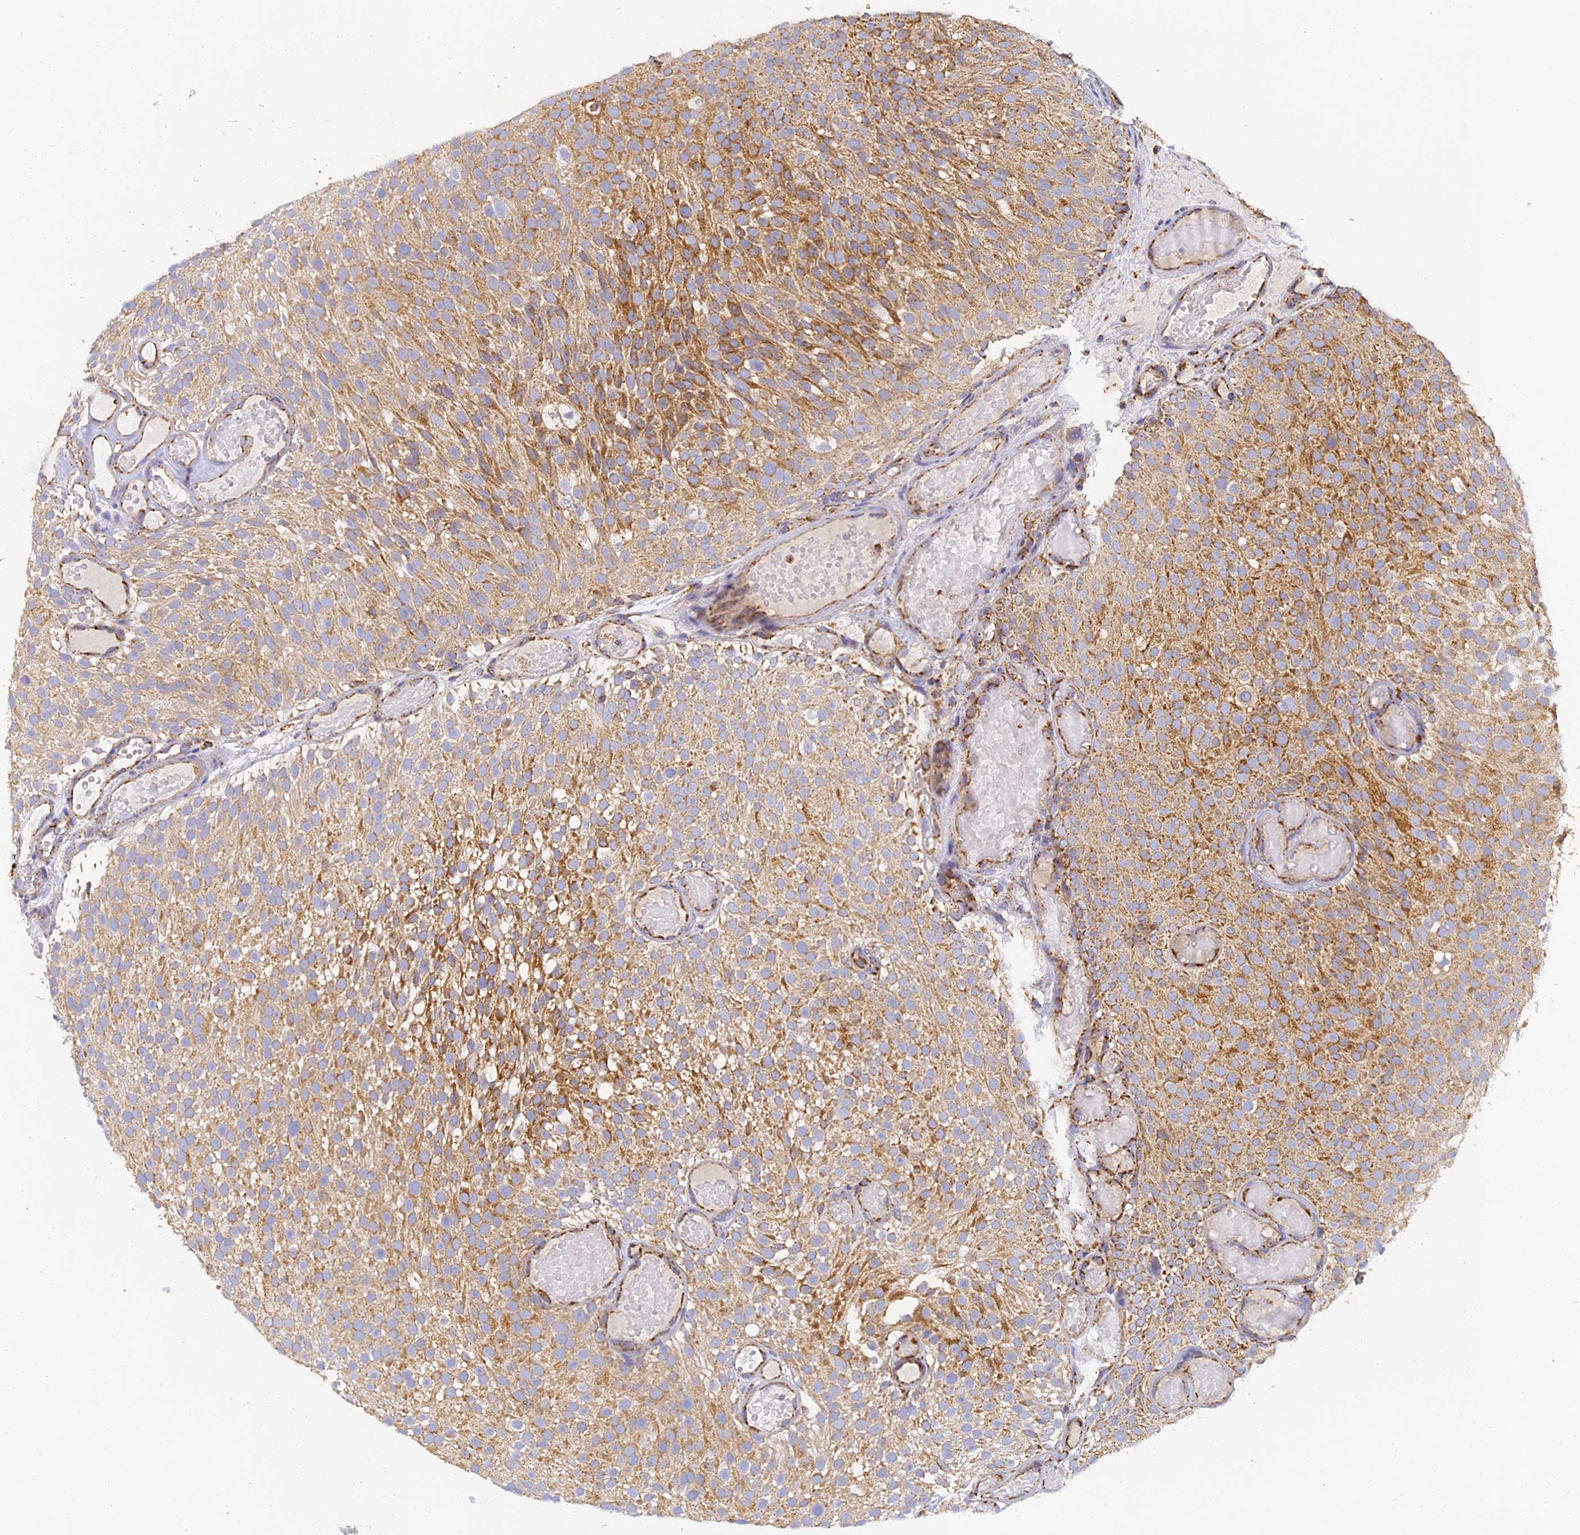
{"staining": {"intensity": "moderate", "quantity": ">75%", "location": "cytoplasmic/membranous"}, "tissue": "urothelial cancer", "cell_type": "Tumor cells", "image_type": "cancer", "snomed": [{"axis": "morphology", "description": "Urothelial carcinoma, Low grade"}, {"axis": "topography", "description": "Urinary bladder"}], "caption": "DAB immunohistochemical staining of human urothelial cancer shows moderate cytoplasmic/membranous protein expression in approximately >75% of tumor cells.", "gene": "DONSON", "patient": {"sex": "male", "age": 78}}